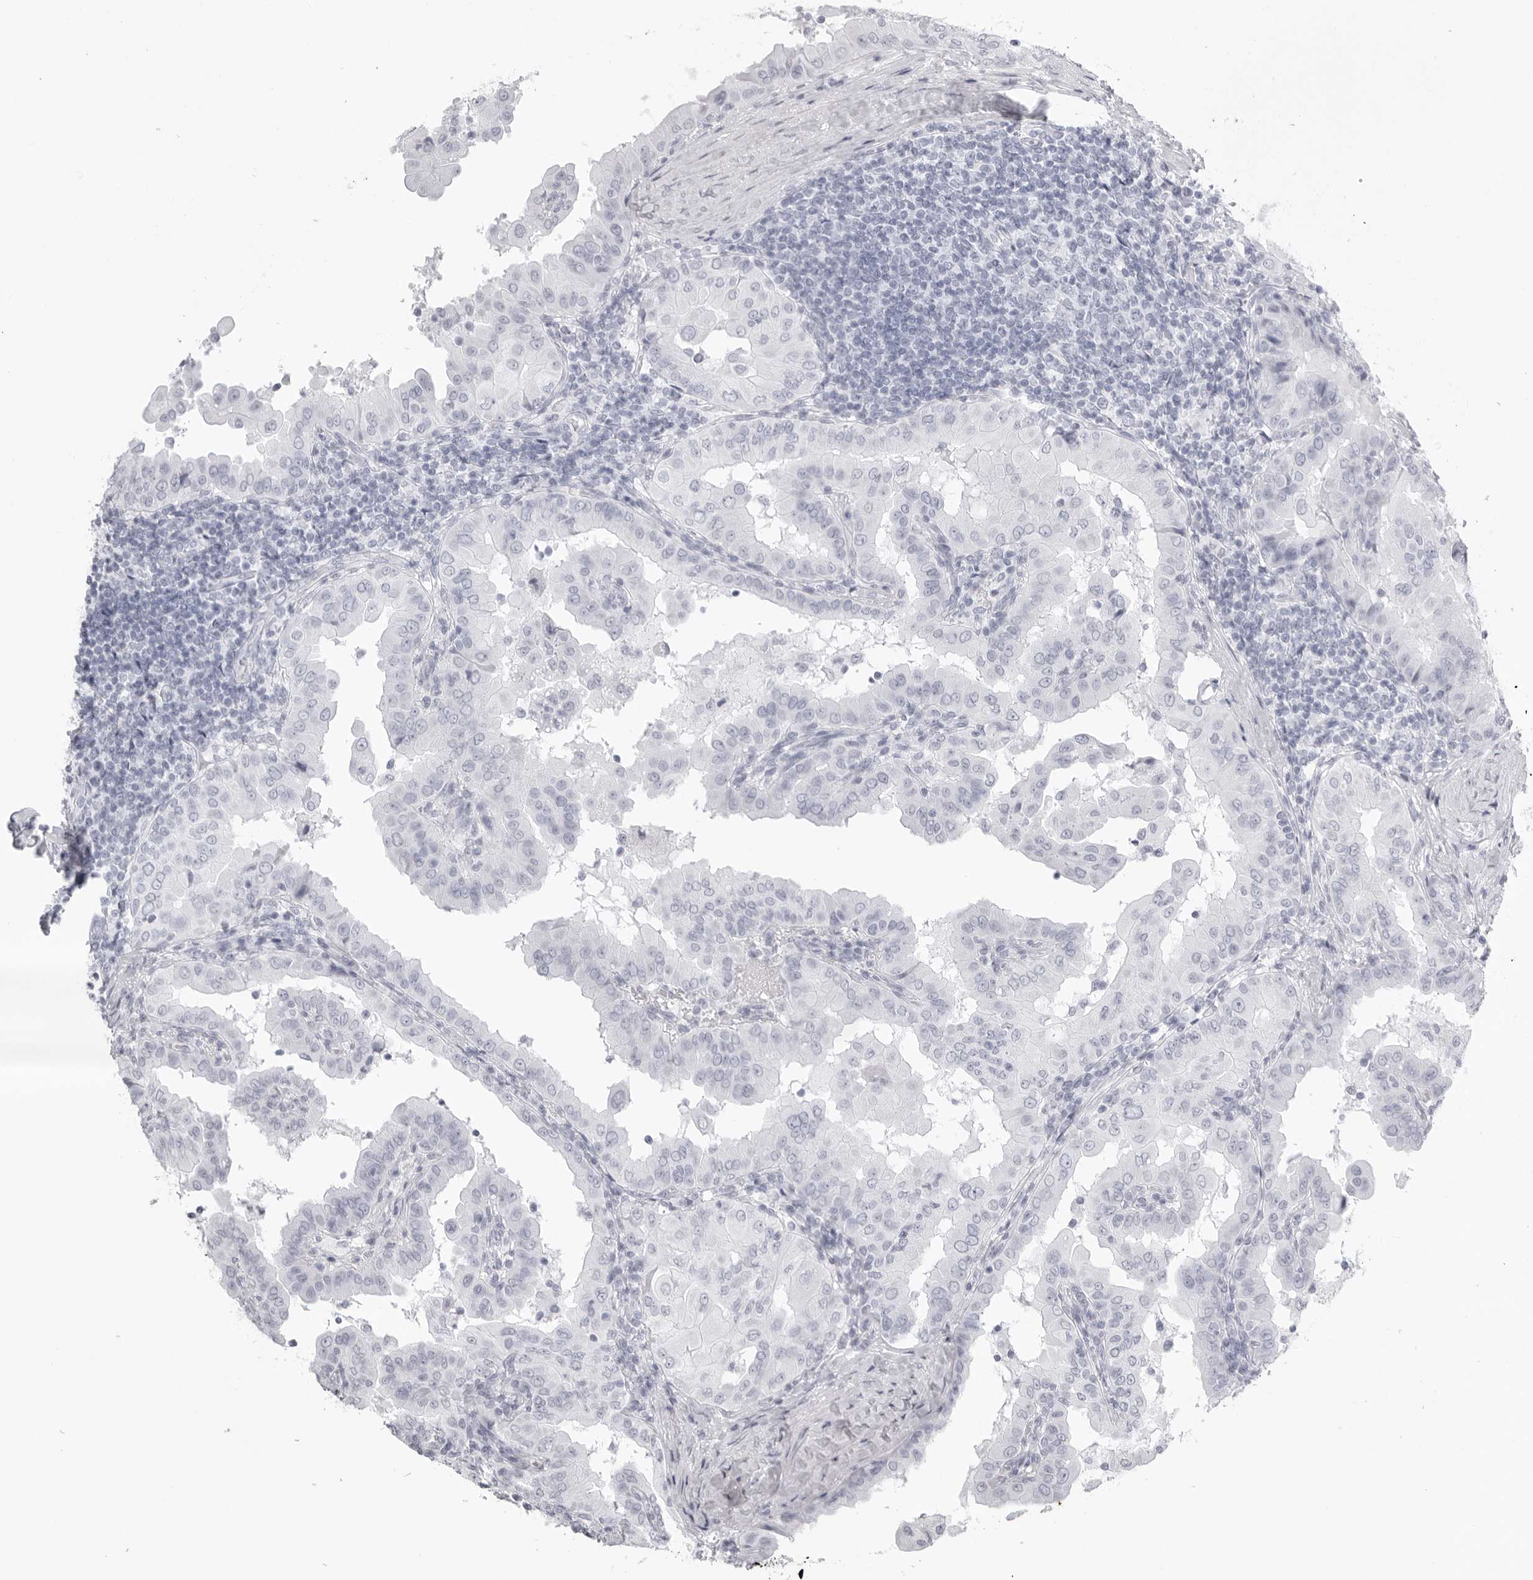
{"staining": {"intensity": "negative", "quantity": "none", "location": "none"}, "tissue": "thyroid cancer", "cell_type": "Tumor cells", "image_type": "cancer", "snomed": [{"axis": "morphology", "description": "Papillary adenocarcinoma, NOS"}, {"axis": "topography", "description": "Thyroid gland"}], "caption": "IHC histopathology image of human thyroid cancer (papillary adenocarcinoma) stained for a protein (brown), which demonstrates no expression in tumor cells.", "gene": "KLK9", "patient": {"sex": "male", "age": 33}}